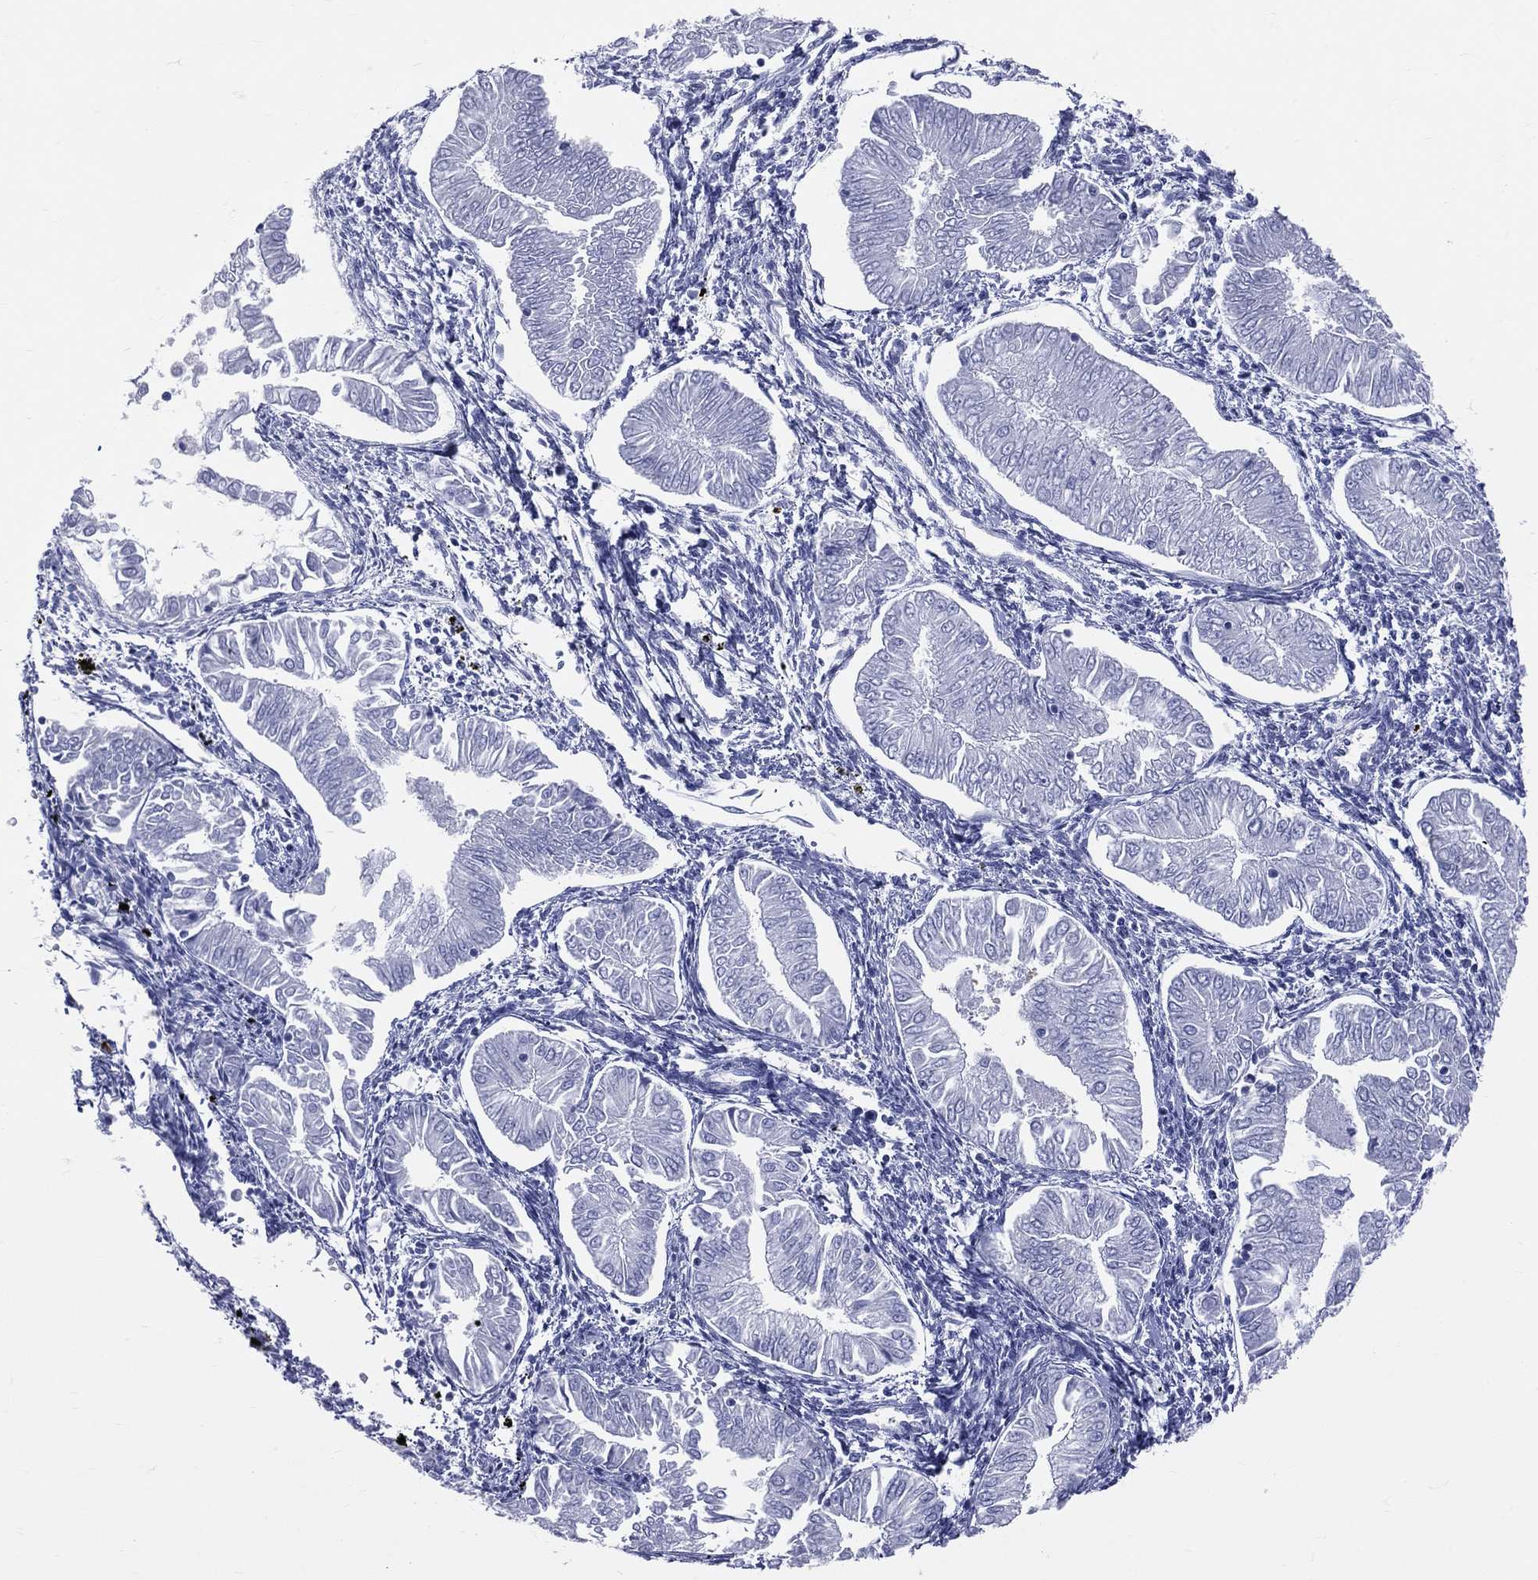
{"staining": {"intensity": "negative", "quantity": "none", "location": "none"}, "tissue": "endometrial cancer", "cell_type": "Tumor cells", "image_type": "cancer", "snomed": [{"axis": "morphology", "description": "Adenocarcinoma, NOS"}, {"axis": "topography", "description": "Endometrium"}], "caption": "An IHC image of adenocarcinoma (endometrial) is shown. There is no staining in tumor cells of adenocarcinoma (endometrial).", "gene": "PGLYRP1", "patient": {"sex": "female", "age": 53}}